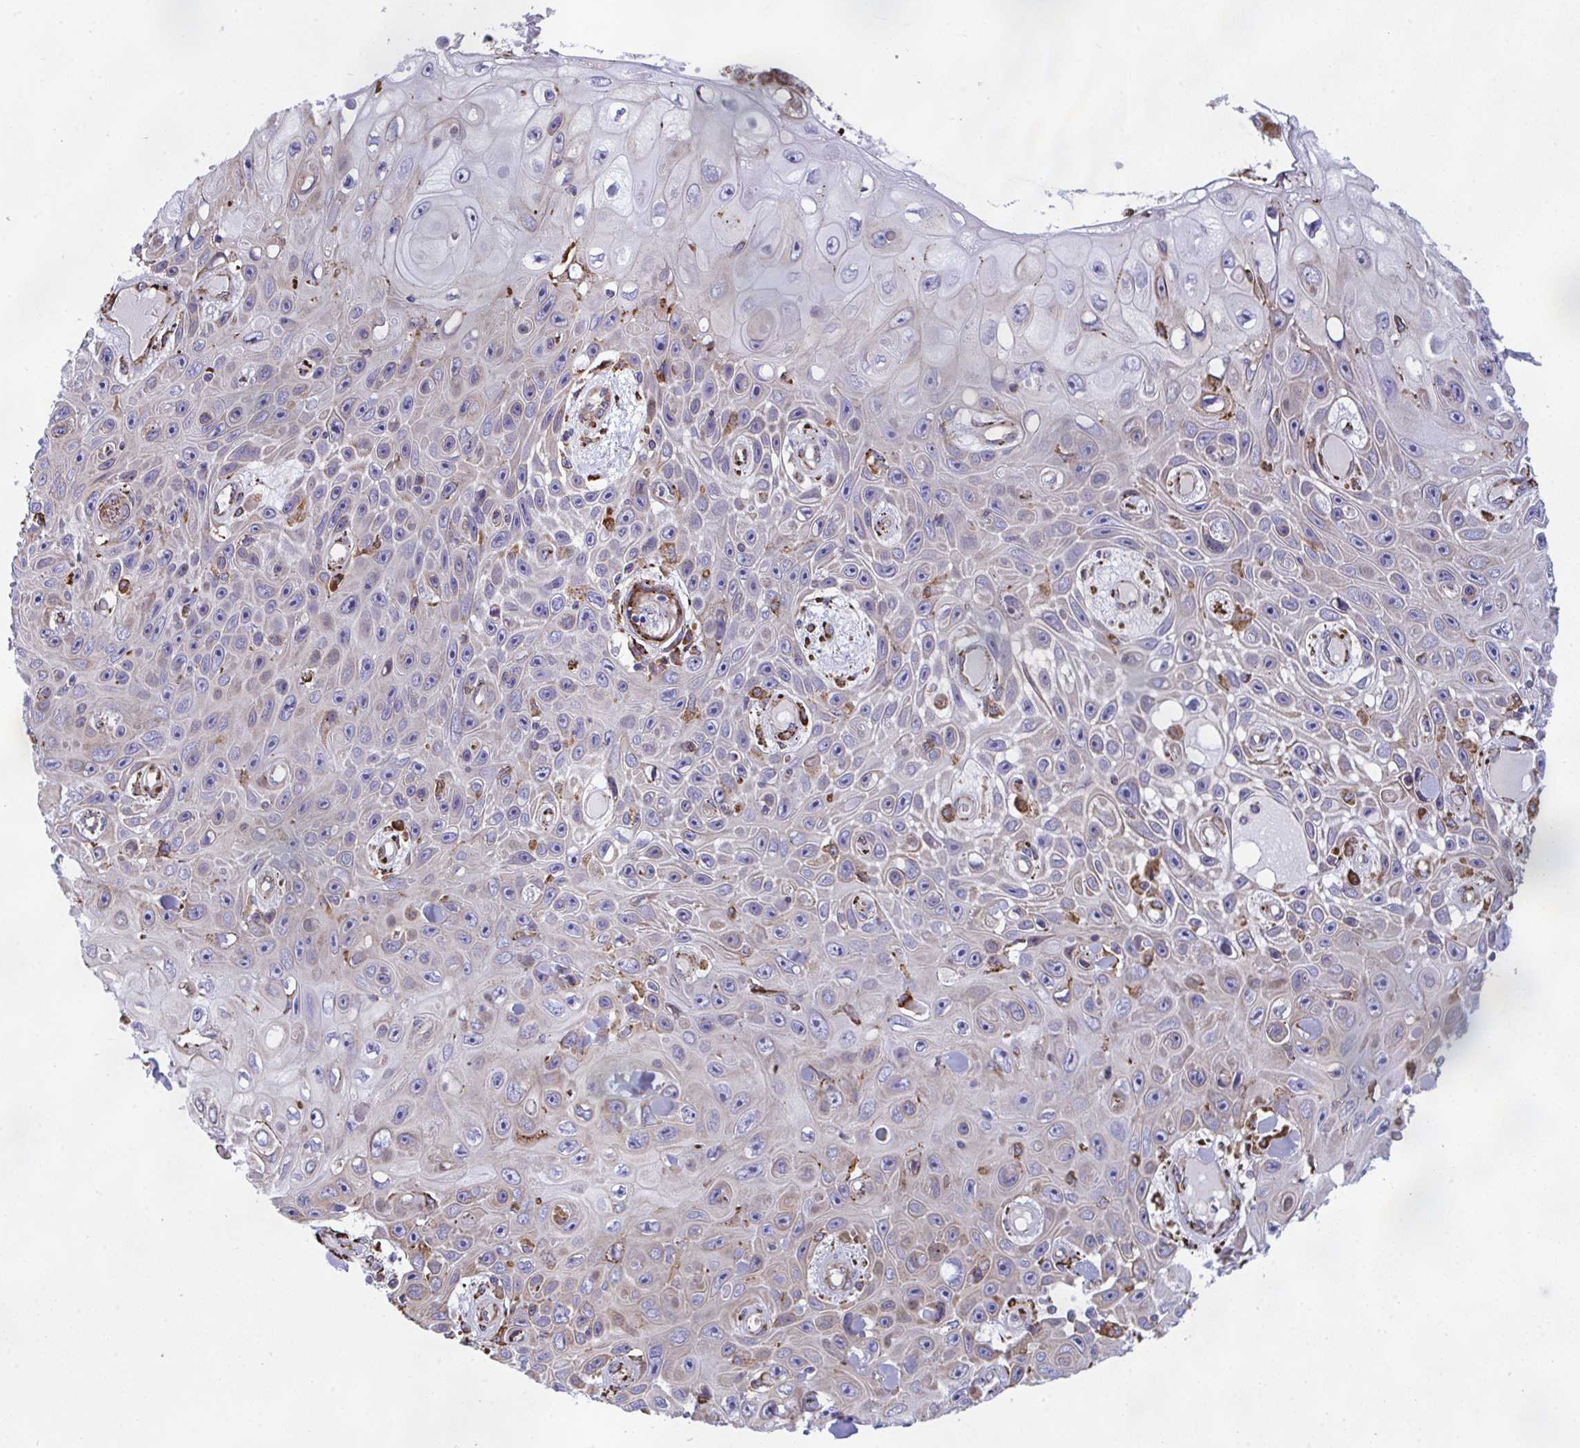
{"staining": {"intensity": "weak", "quantity": "<25%", "location": "cytoplasmic/membranous"}, "tissue": "skin cancer", "cell_type": "Tumor cells", "image_type": "cancer", "snomed": [{"axis": "morphology", "description": "Squamous cell carcinoma, NOS"}, {"axis": "topography", "description": "Skin"}], "caption": "This is an IHC micrograph of skin squamous cell carcinoma. There is no positivity in tumor cells.", "gene": "PEAK3", "patient": {"sex": "male", "age": 82}}